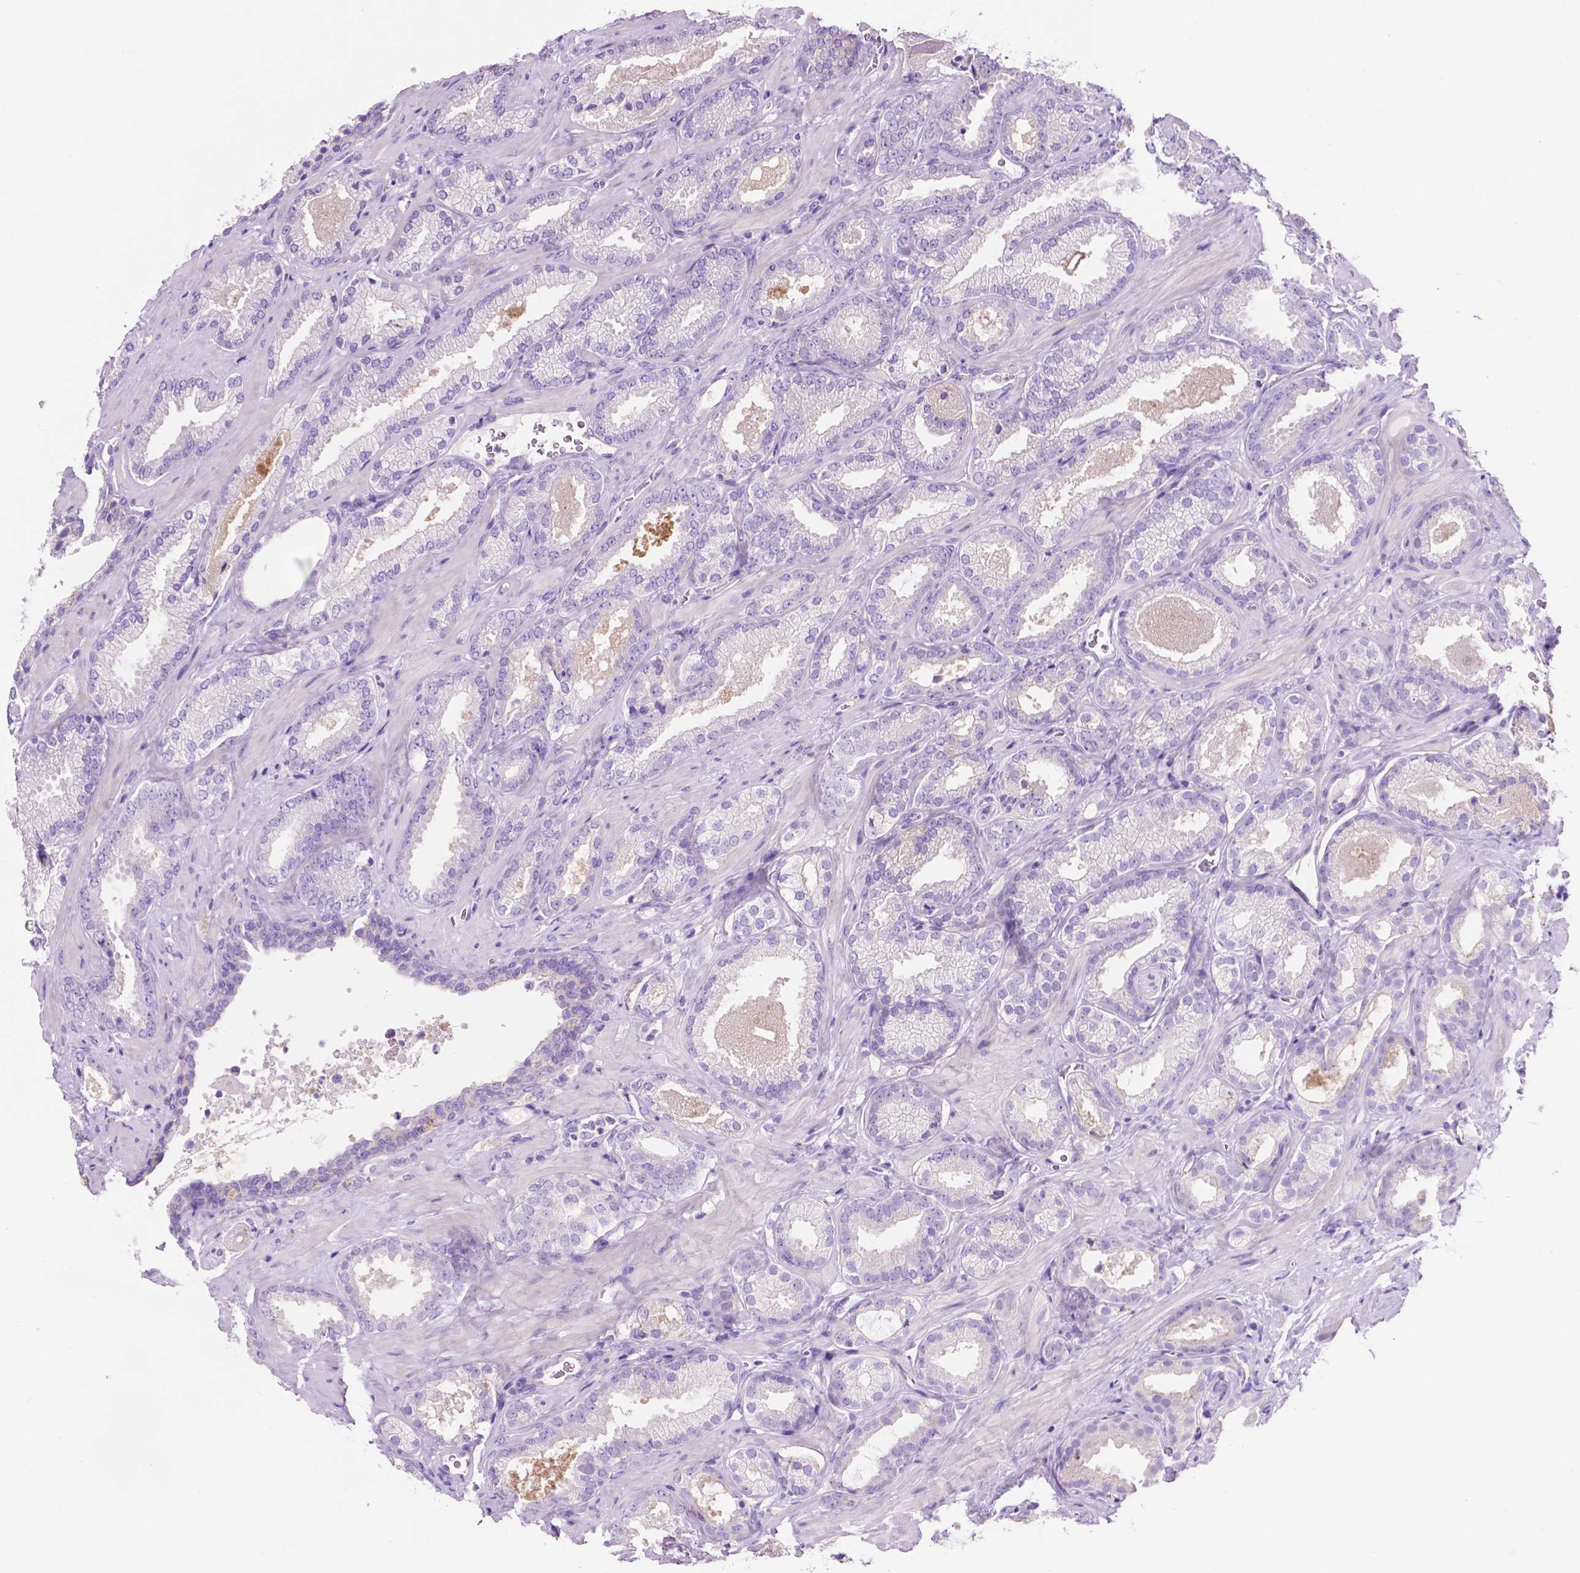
{"staining": {"intensity": "negative", "quantity": "none", "location": "none"}, "tissue": "prostate cancer", "cell_type": "Tumor cells", "image_type": "cancer", "snomed": [{"axis": "morphology", "description": "Adenocarcinoma, Low grade"}, {"axis": "topography", "description": "Prostate"}], "caption": "Micrograph shows no significant protein expression in tumor cells of prostate cancer (adenocarcinoma (low-grade)).", "gene": "IGFN1", "patient": {"sex": "male", "age": 62}}